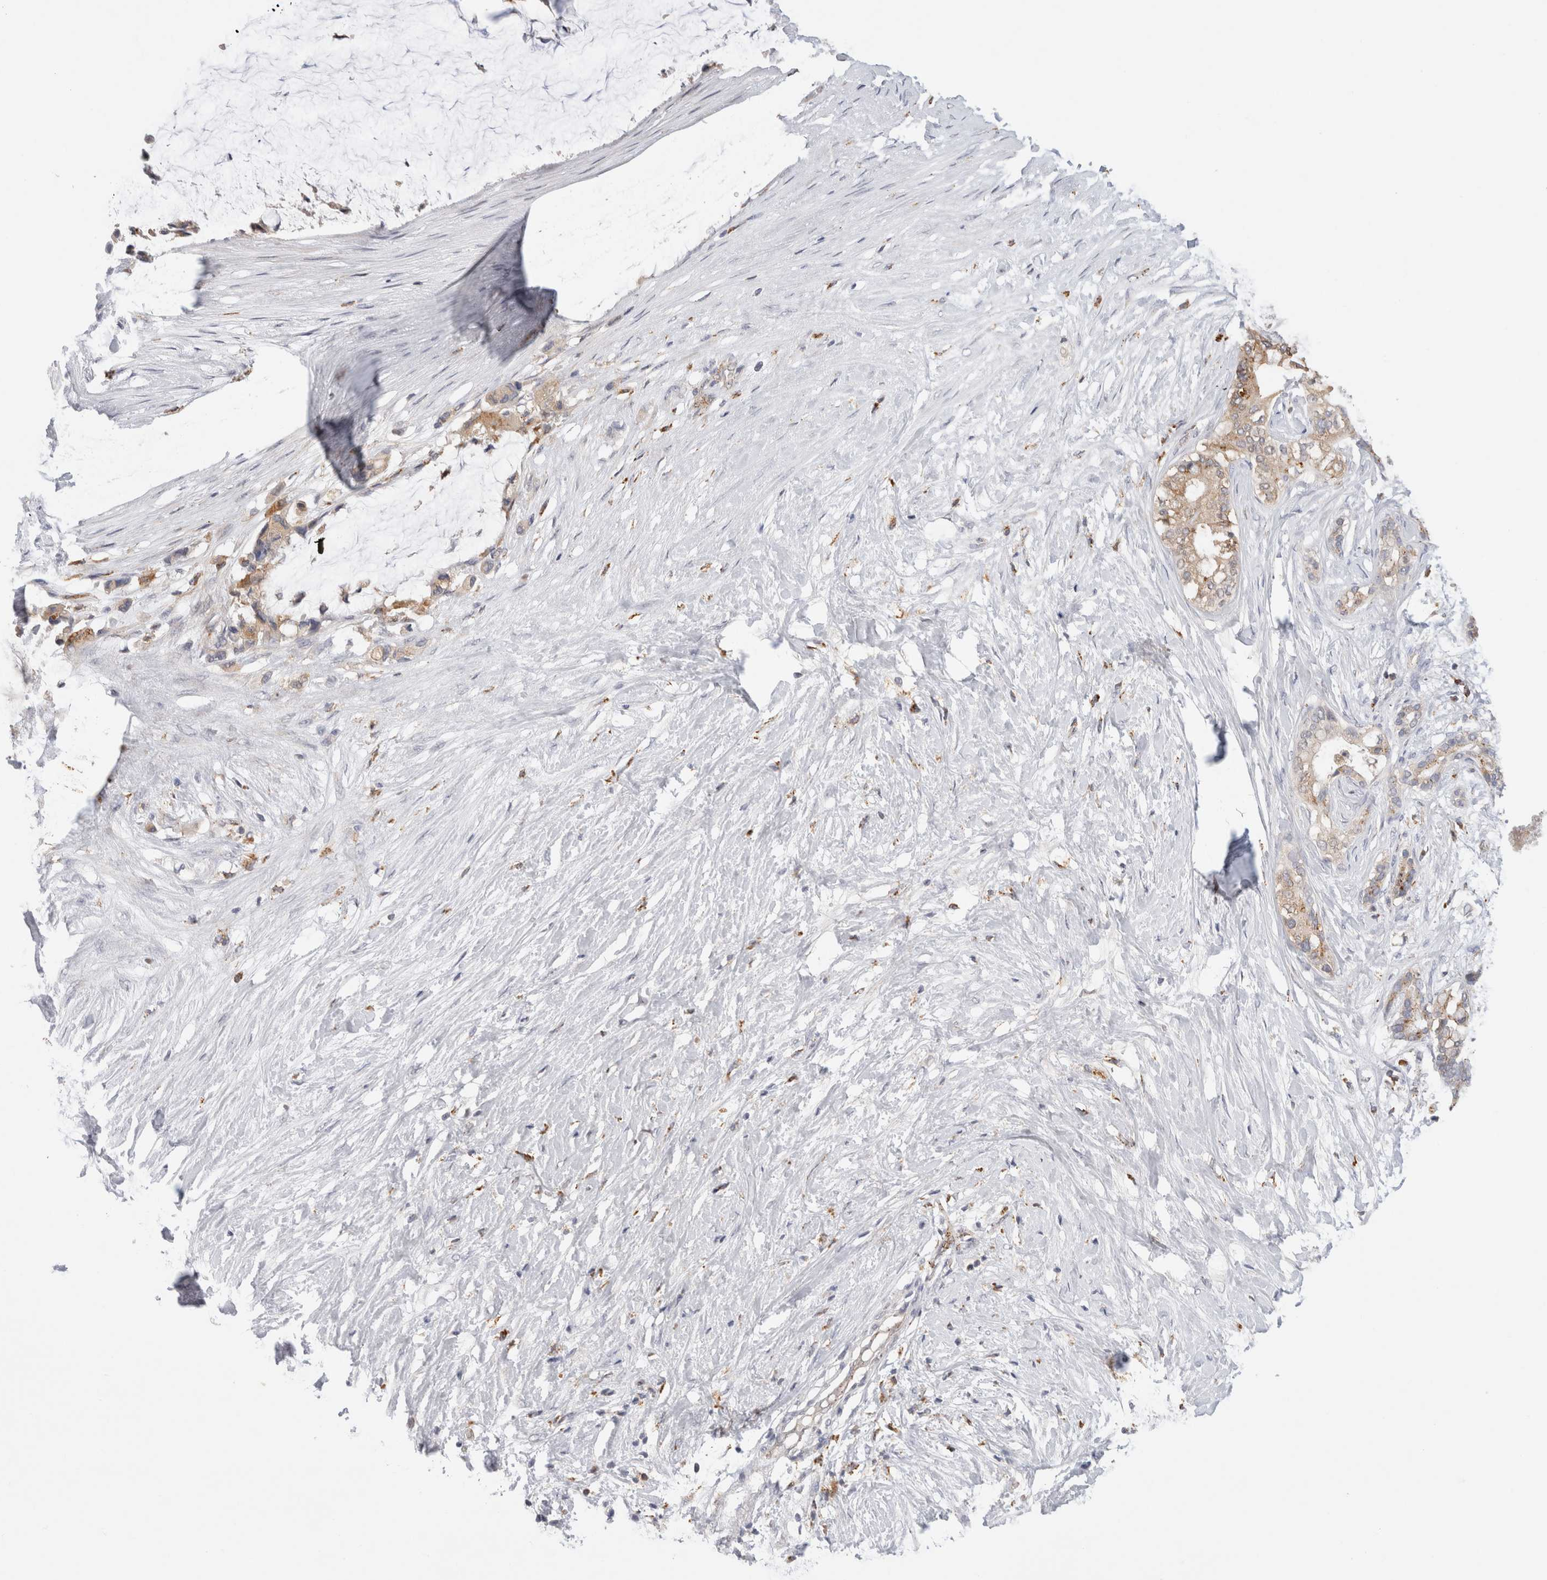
{"staining": {"intensity": "moderate", "quantity": "25%-75%", "location": "cytoplasmic/membranous"}, "tissue": "pancreatic cancer", "cell_type": "Tumor cells", "image_type": "cancer", "snomed": [{"axis": "morphology", "description": "Adenocarcinoma, NOS"}, {"axis": "topography", "description": "Pancreas"}], "caption": "Immunohistochemical staining of pancreatic adenocarcinoma reveals moderate cytoplasmic/membranous protein positivity in approximately 25%-75% of tumor cells. (DAB (3,3'-diaminobenzidine) IHC, brown staining for protein, blue staining for nuclei).", "gene": "GNS", "patient": {"sex": "male", "age": 41}}